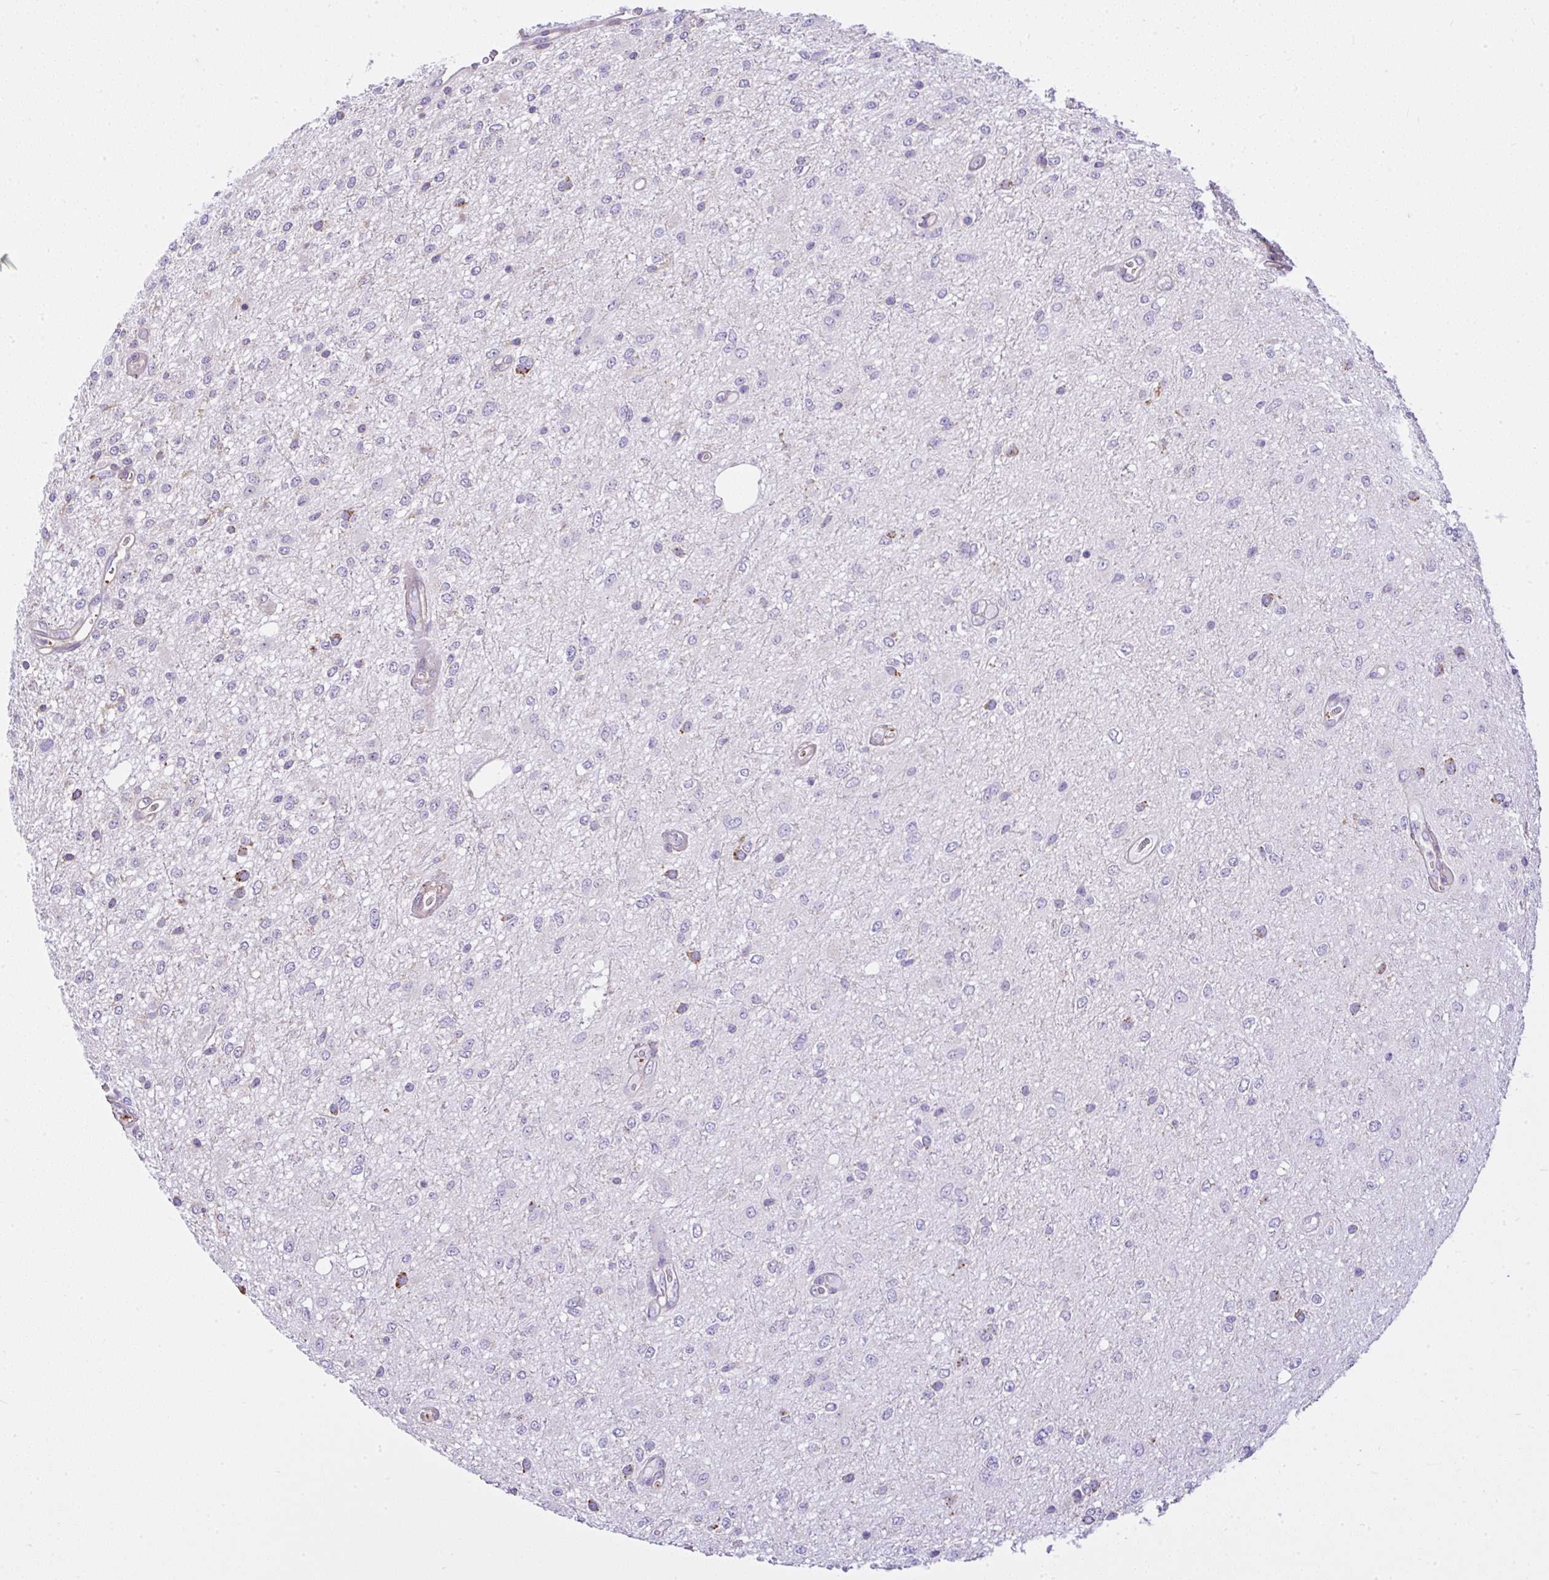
{"staining": {"intensity": "negative", "quantity": "none", "location": "none"}, "tissue": "glioma", "cell_type": "Tumor cells", "image_type": "cancer", "snomed": [{"axis": "morphology", "description": "Glioma, malignant, Low grade"}, {"axis": "topography", "description": "Cerebellum"}], "caption": "Tumor cells show no significant staining in glioma.", "gene": "CCDC142", "patient": {"sex": "female", "age": 5}}